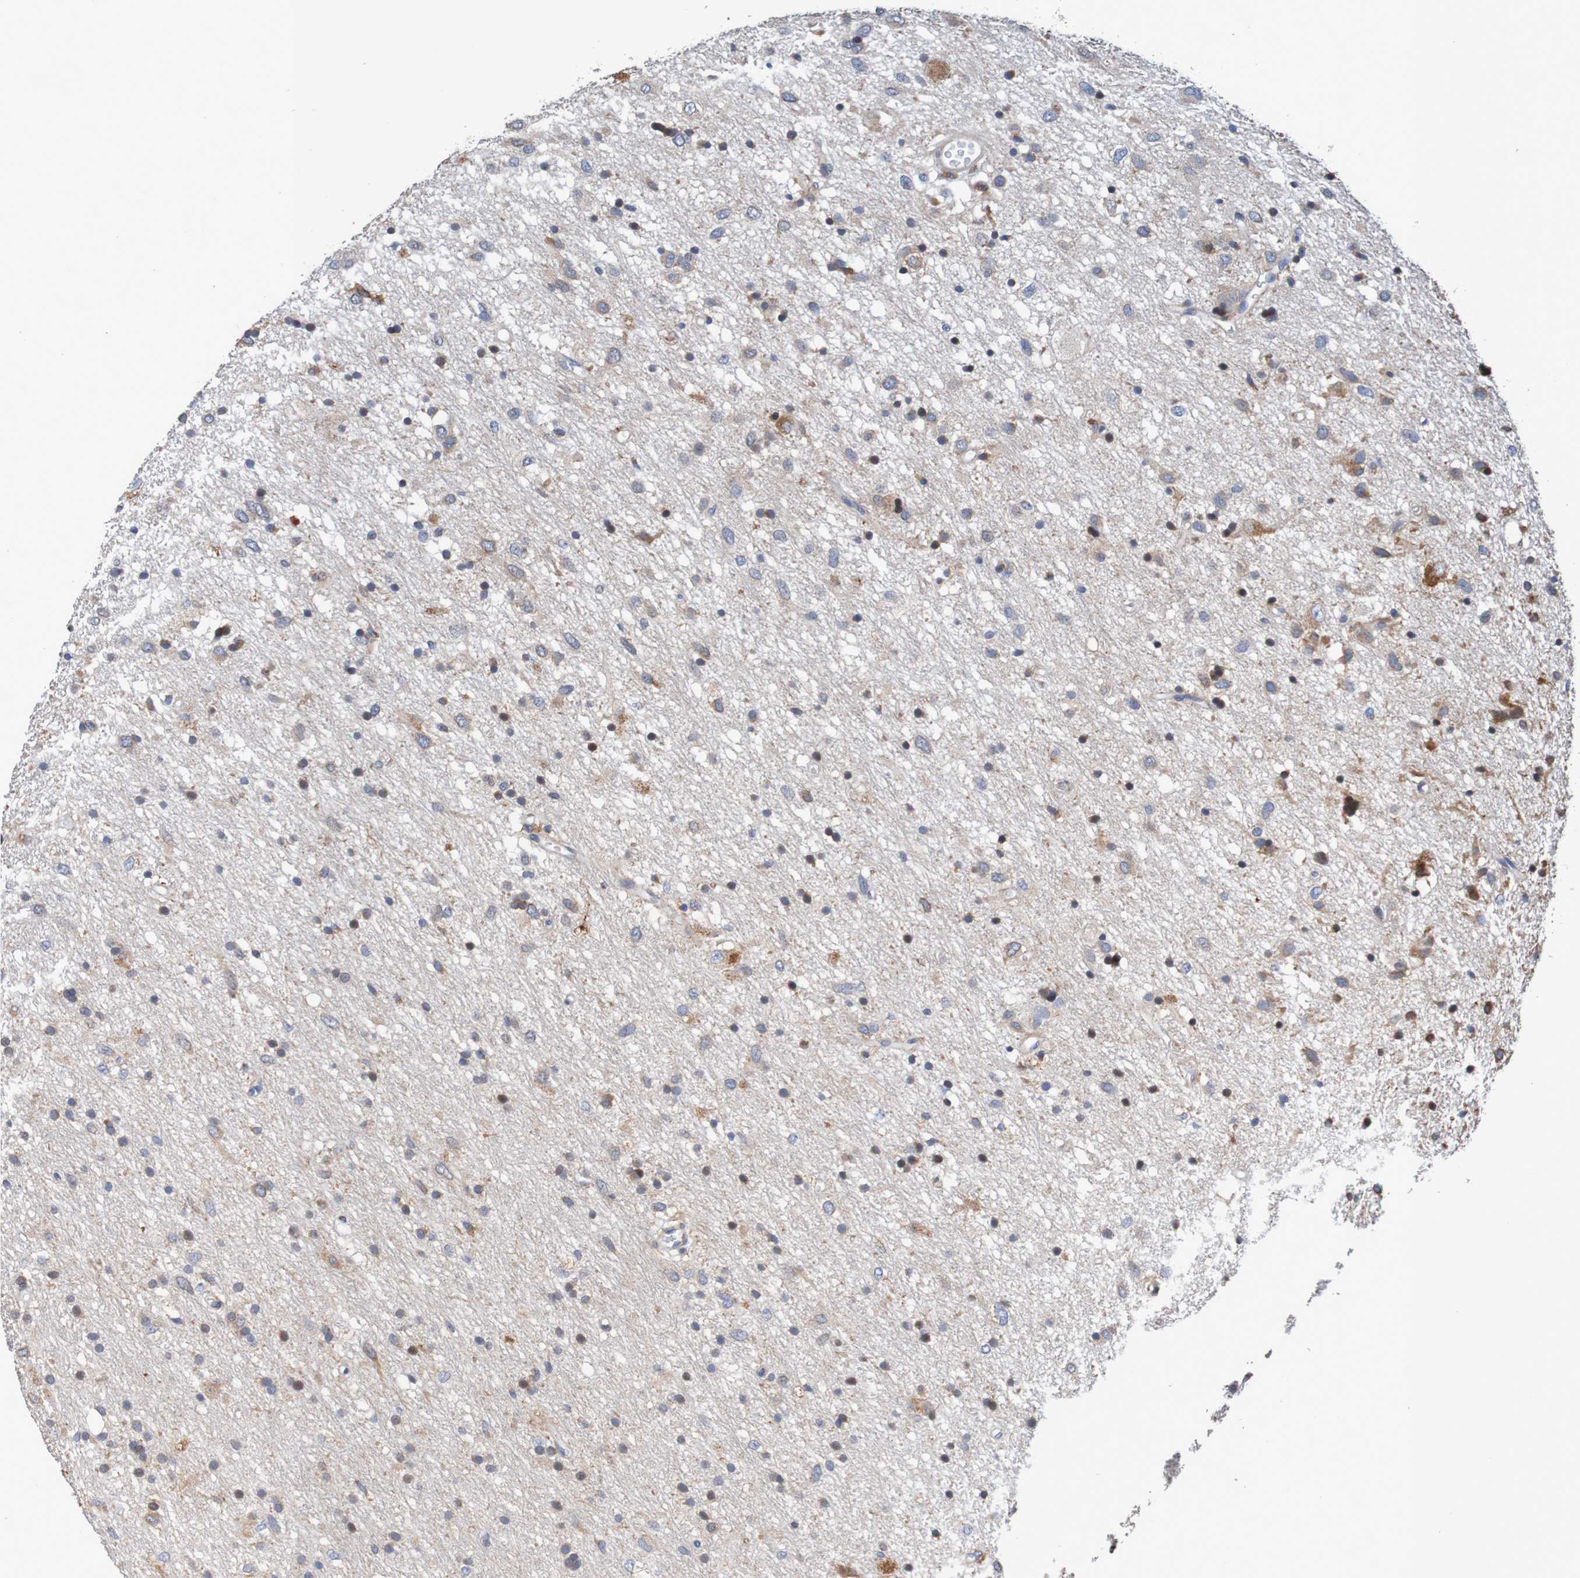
{"staining": {"intensity": "moderate", "quantity": ">75%", "location": "cytoplasmic/membranous"}, "tissue": "glioma", "cell_type": "Tumor cells", "image_type": "cancer", "snomed": [{"axis": "morphology", "description": "Glioma, malignant, Low grade"}, {"axis": "topography", "description": "Brain"}], "caption": "Immunohistochemistry micrograph of glioma stained for a protein (brown), which displays medium levels of moderate cytoplasmic/membranous expression in about >75% of tumor cells.", "gene": "FIBP", "patient": {"sex": "male", "age": 77}}